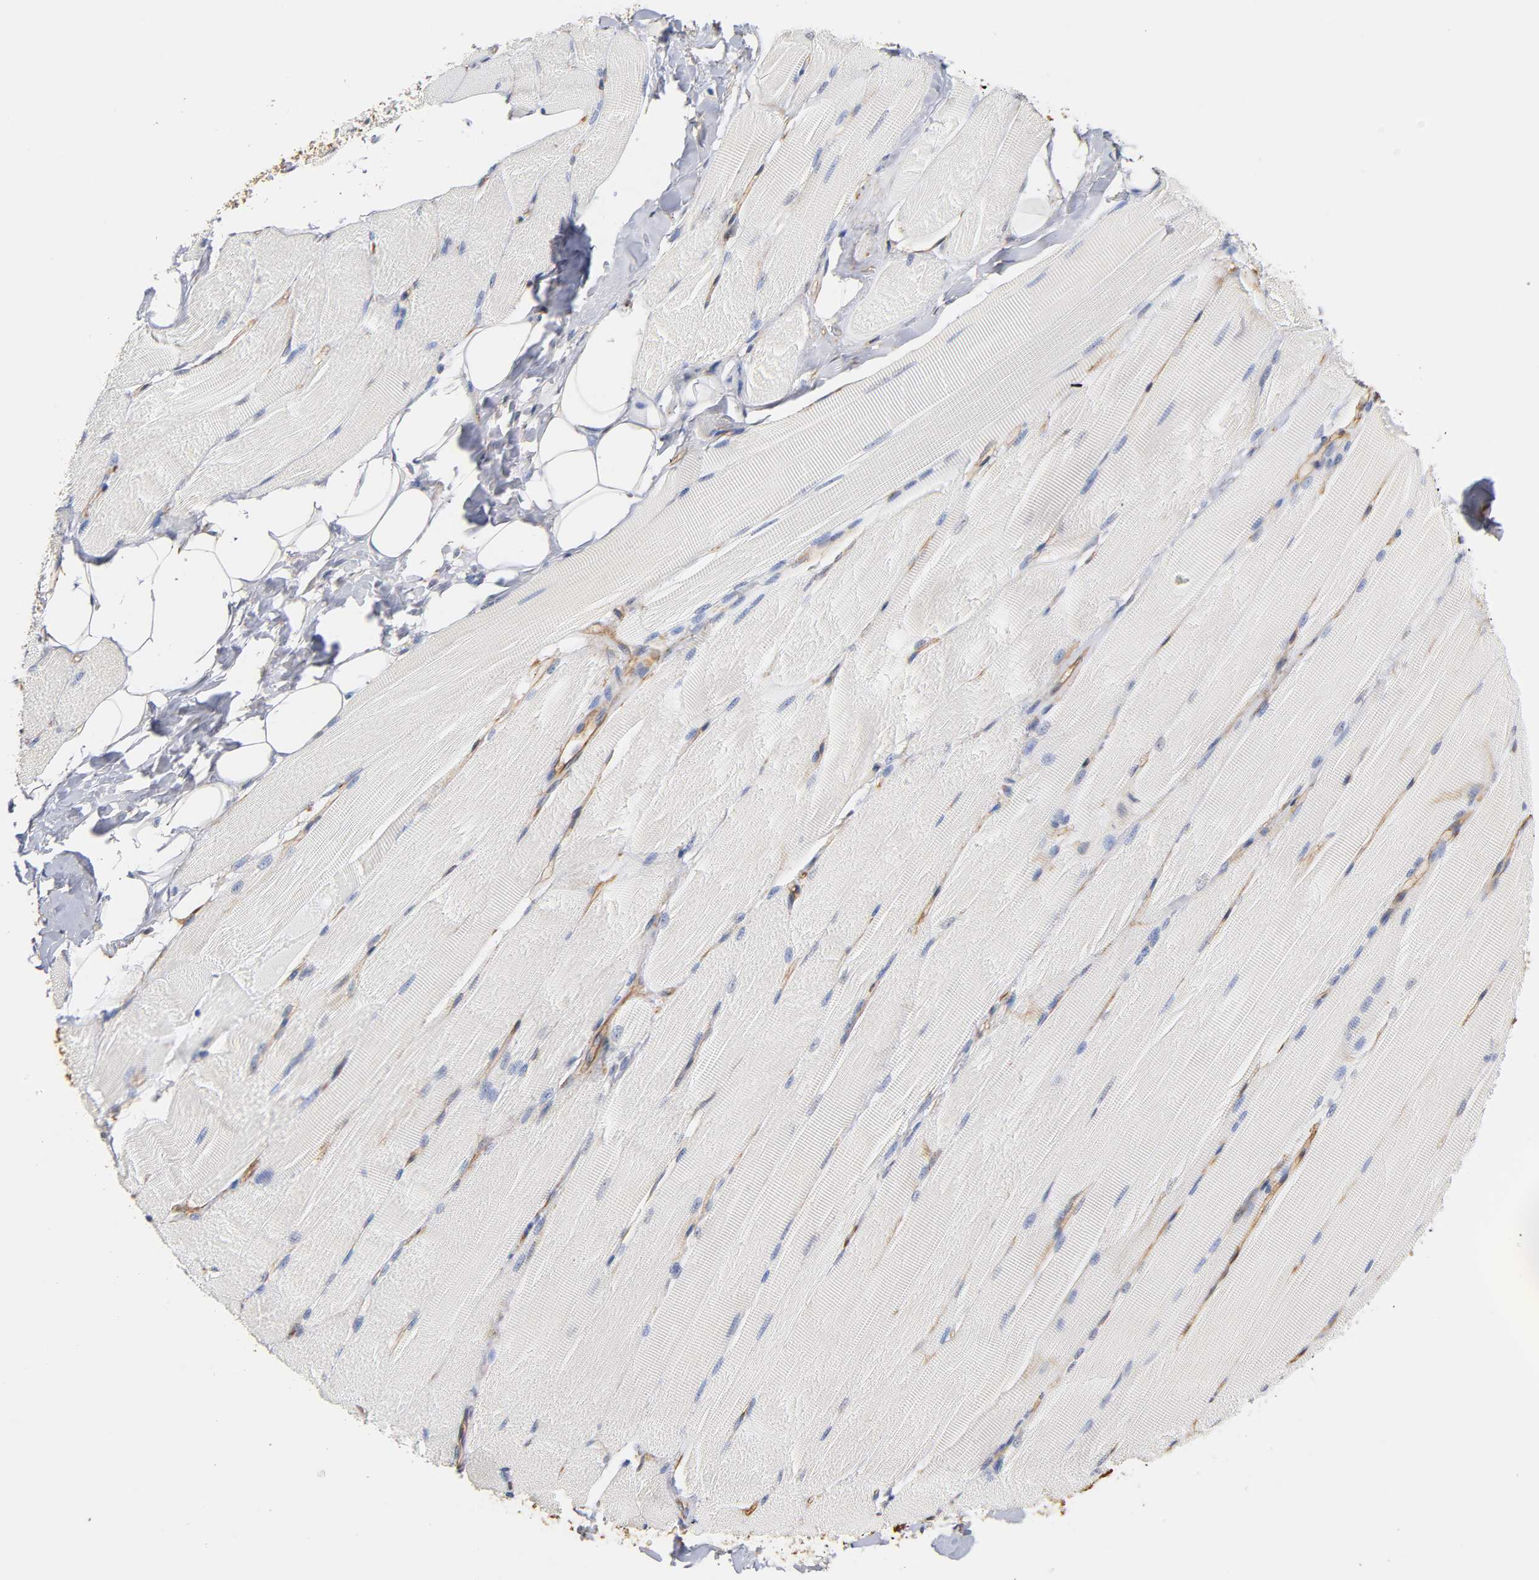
{"staining": {"intensity": "negative", "quantity": "none", "location": "none"}, "tissue": "skeletal muscle", "cell_type": "Myocytes", "image_type": "normal", "snomed": [{"axis": "morphology", "description": "Normal tissue, NOS"}, {"axis": "topography", "description": "Skeletal muscle"}, {"axis": "topography", "description": "Peripheral nerve tissue"}], "caption": "DAB immunohistochemical staining of normal human skeletal muscle displays no significant expression in myocytes.", "gene": "SPTAN1", "patient": {"sex": "female", "age": 84}}